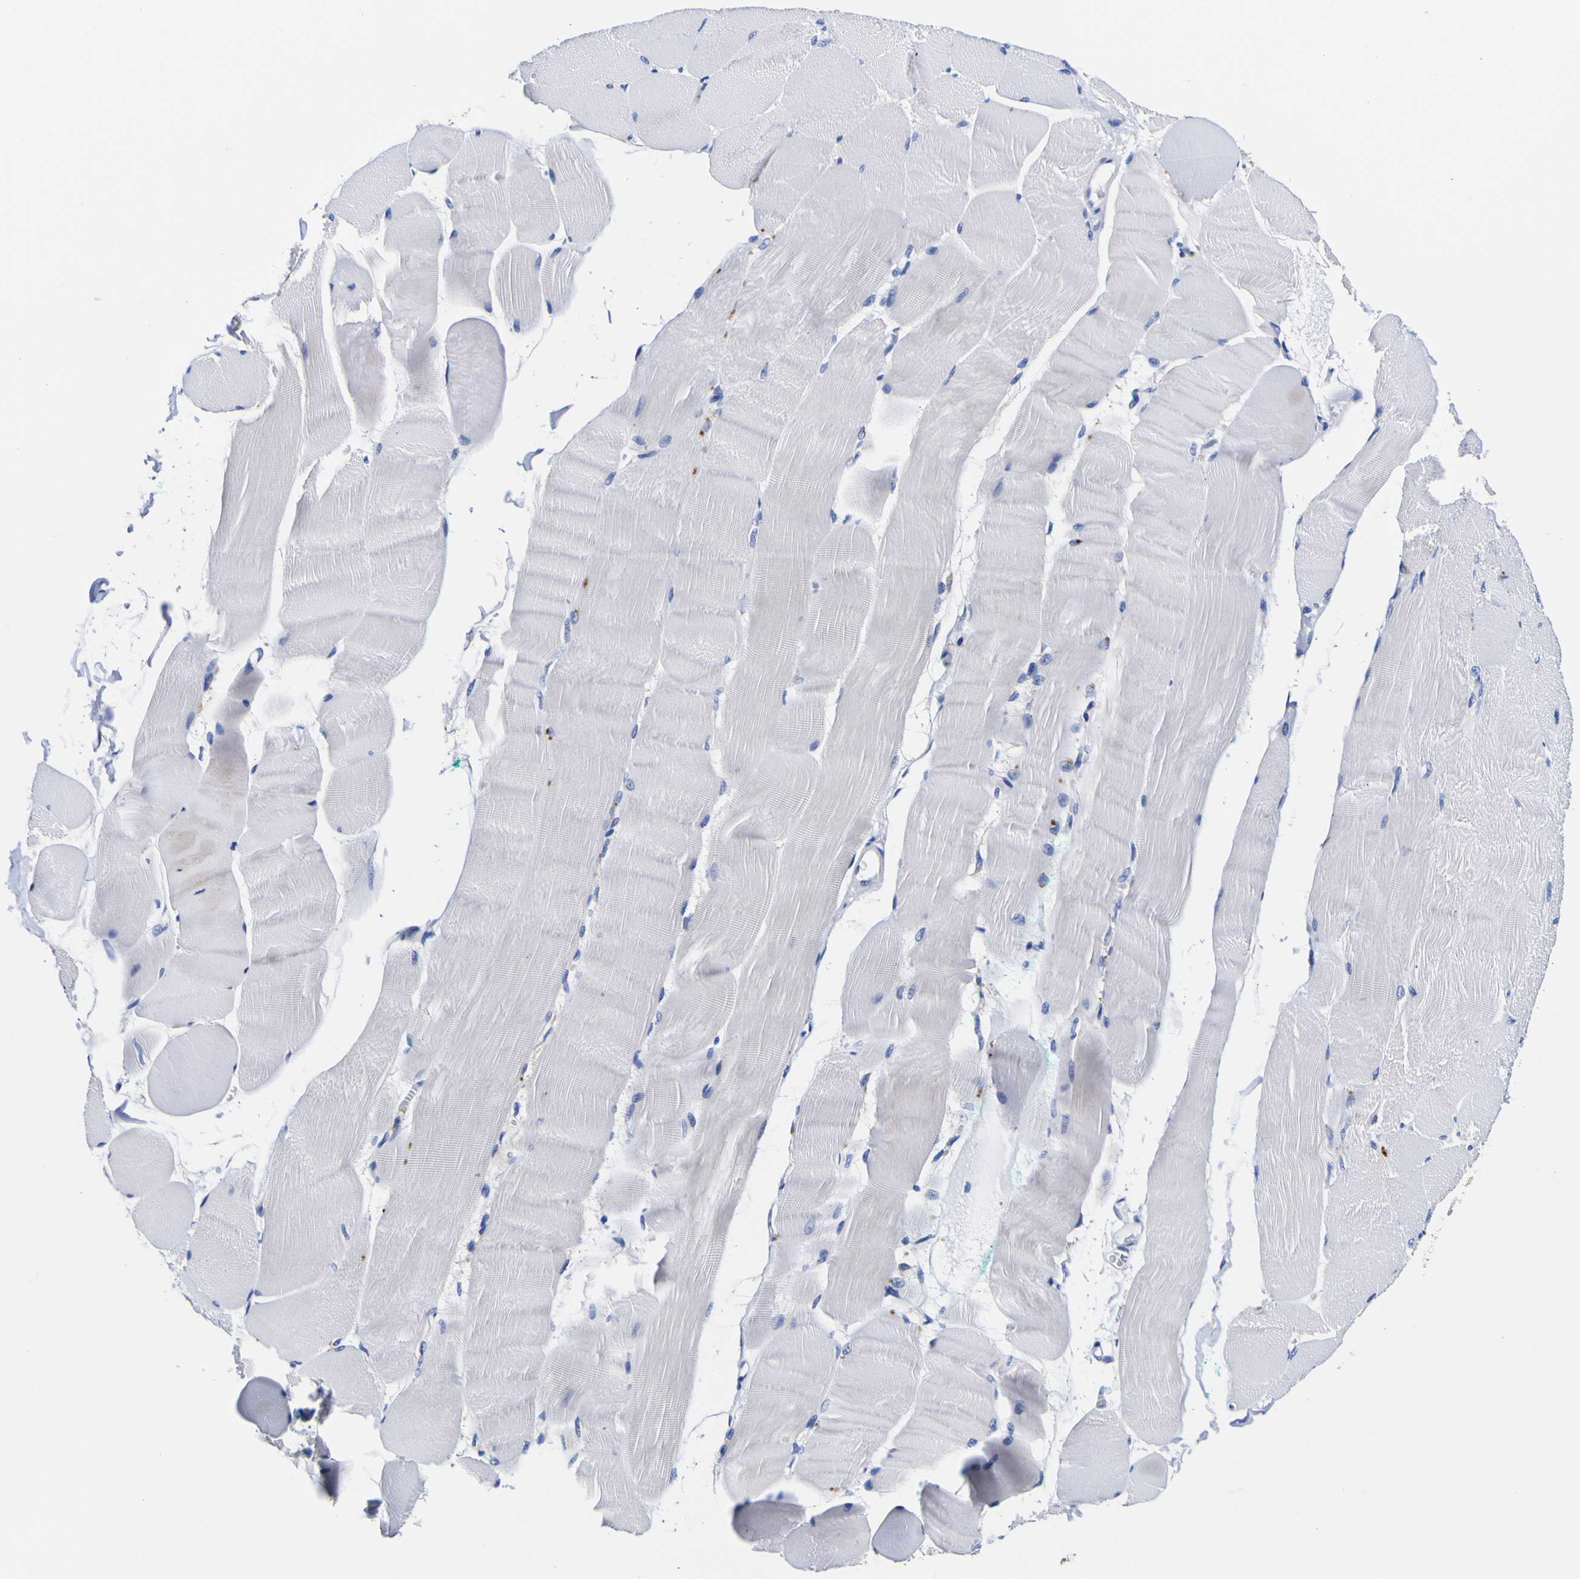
{"staining": {"intensity": "strong", "quantity": "<25%", "location": "cytoplasmic/membranous"}, "tissue": "skeletal muscle", "cell_type": "Myocytes", "image_type": "normal", "snomed": [{"axis": "morphology", "description": "Normal tissue, NOS"}, {"axis": "morphology", "description": "Squamous cell carcinoma, NOS"}, {"axis": "topography", "description": "Skeletal muscle"}], "caption": "Immunohistochemistry (DAB) staining of unremarkable human skeletal muscle exhibits strong cytoplasmic/membranous protein positivity in approximately <25% of myocytes.", "gene": "HLA", "patient": {"sex": "male", "age": 51}}